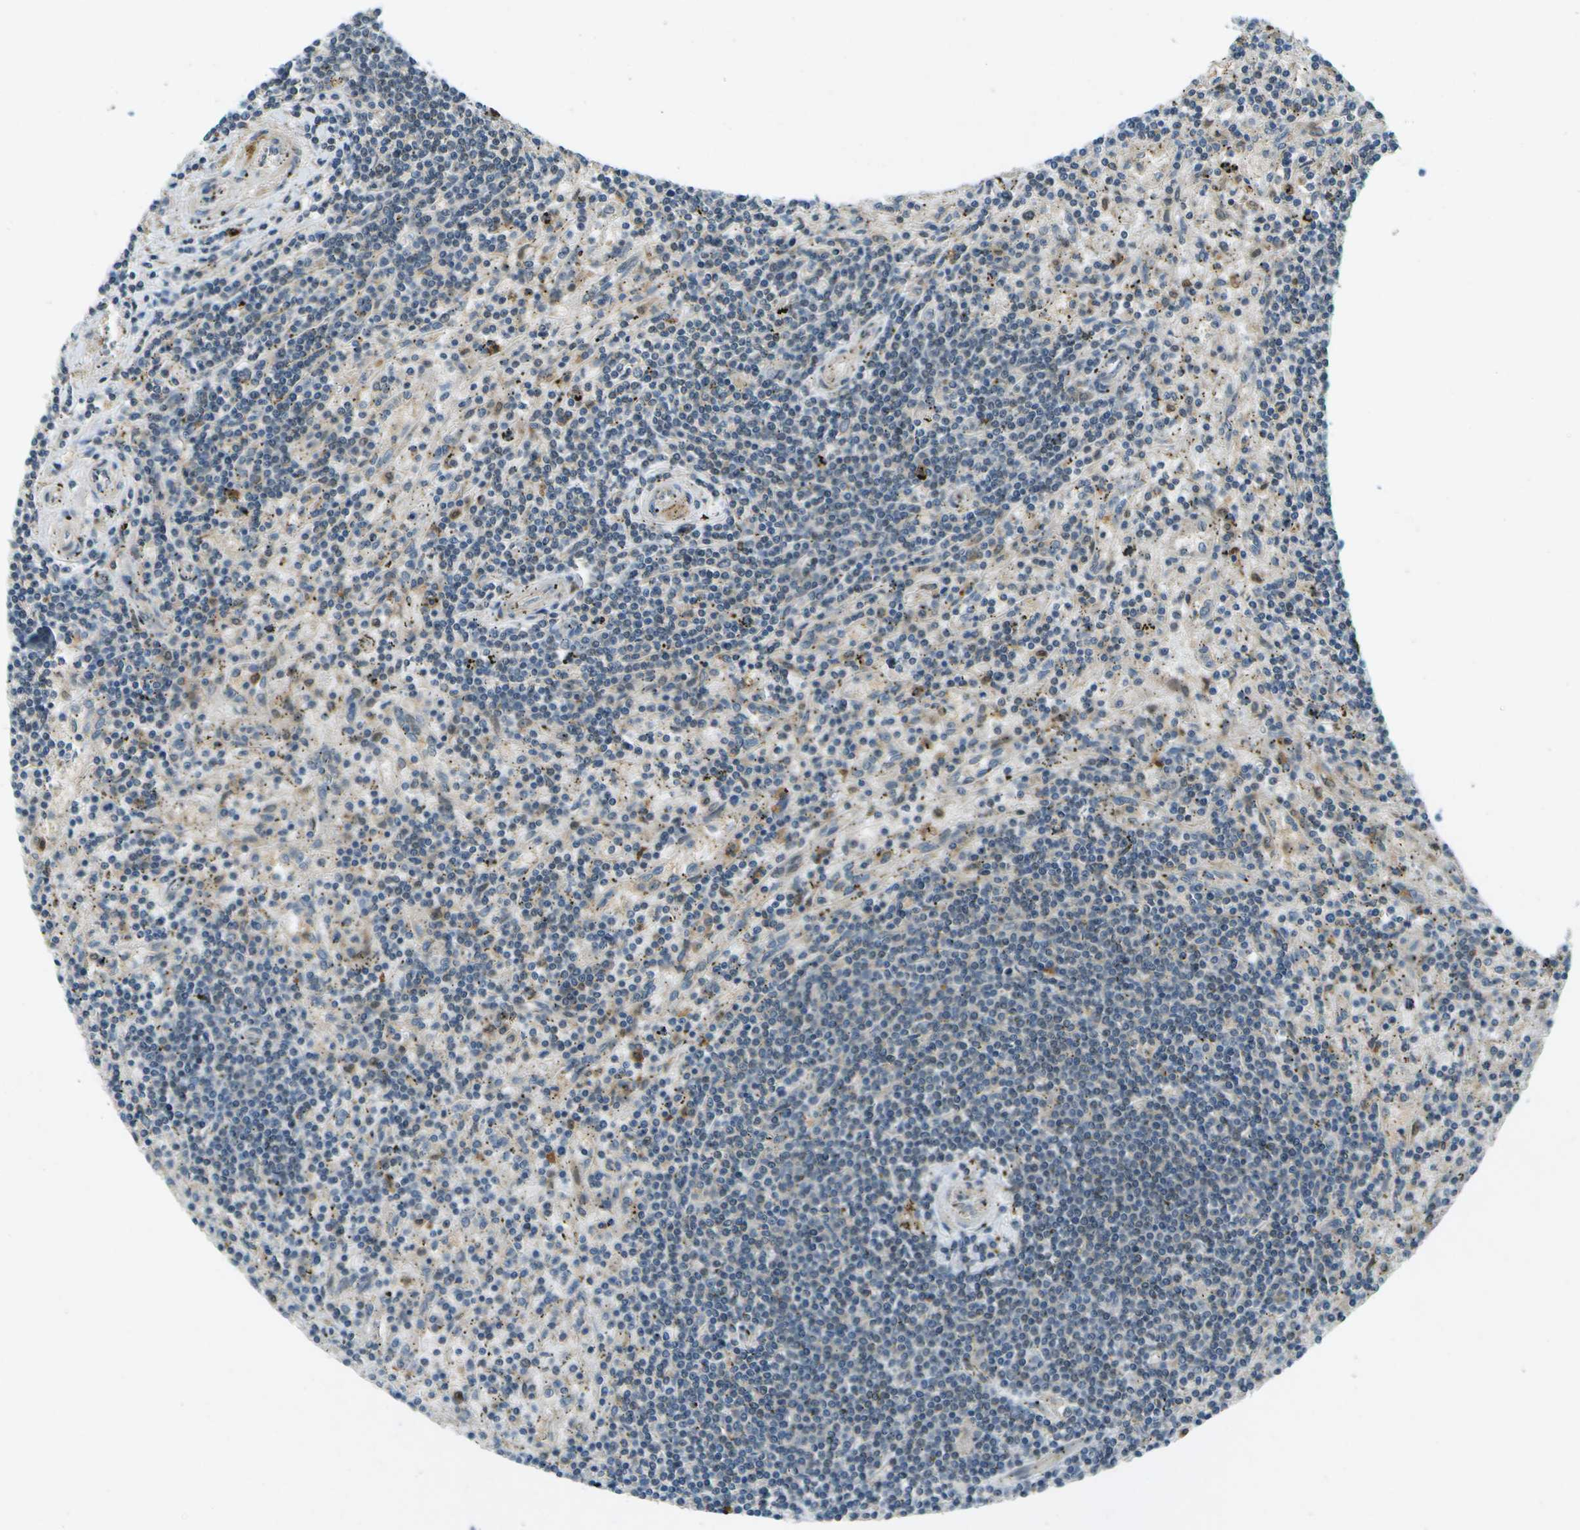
{"staining": {"intensity": "negative", "quantity": "none", "location": "none"}, "tissue": "lymphoma", "cell_type": "Tumor cells", "image_type": "cancer", "snomed": [{"axis": "morphology", "description": "Malignant lymphoma, non-Hodgkin's type, Low grade"}, {"axis": "topography", "description": "Spleen"}], "caption": "A high-resolution histopathology image shows immunohistochemistry (IHC) staining of low-grade malignant lymphoma, non-Hodgkin's type, which shows no significant expression in tumor cells. (DAB immunohistochemistry (IHC) with hematoxylin counter stain).", "gene": "GANC", "patient": {"sex": "male", "age": 76}}